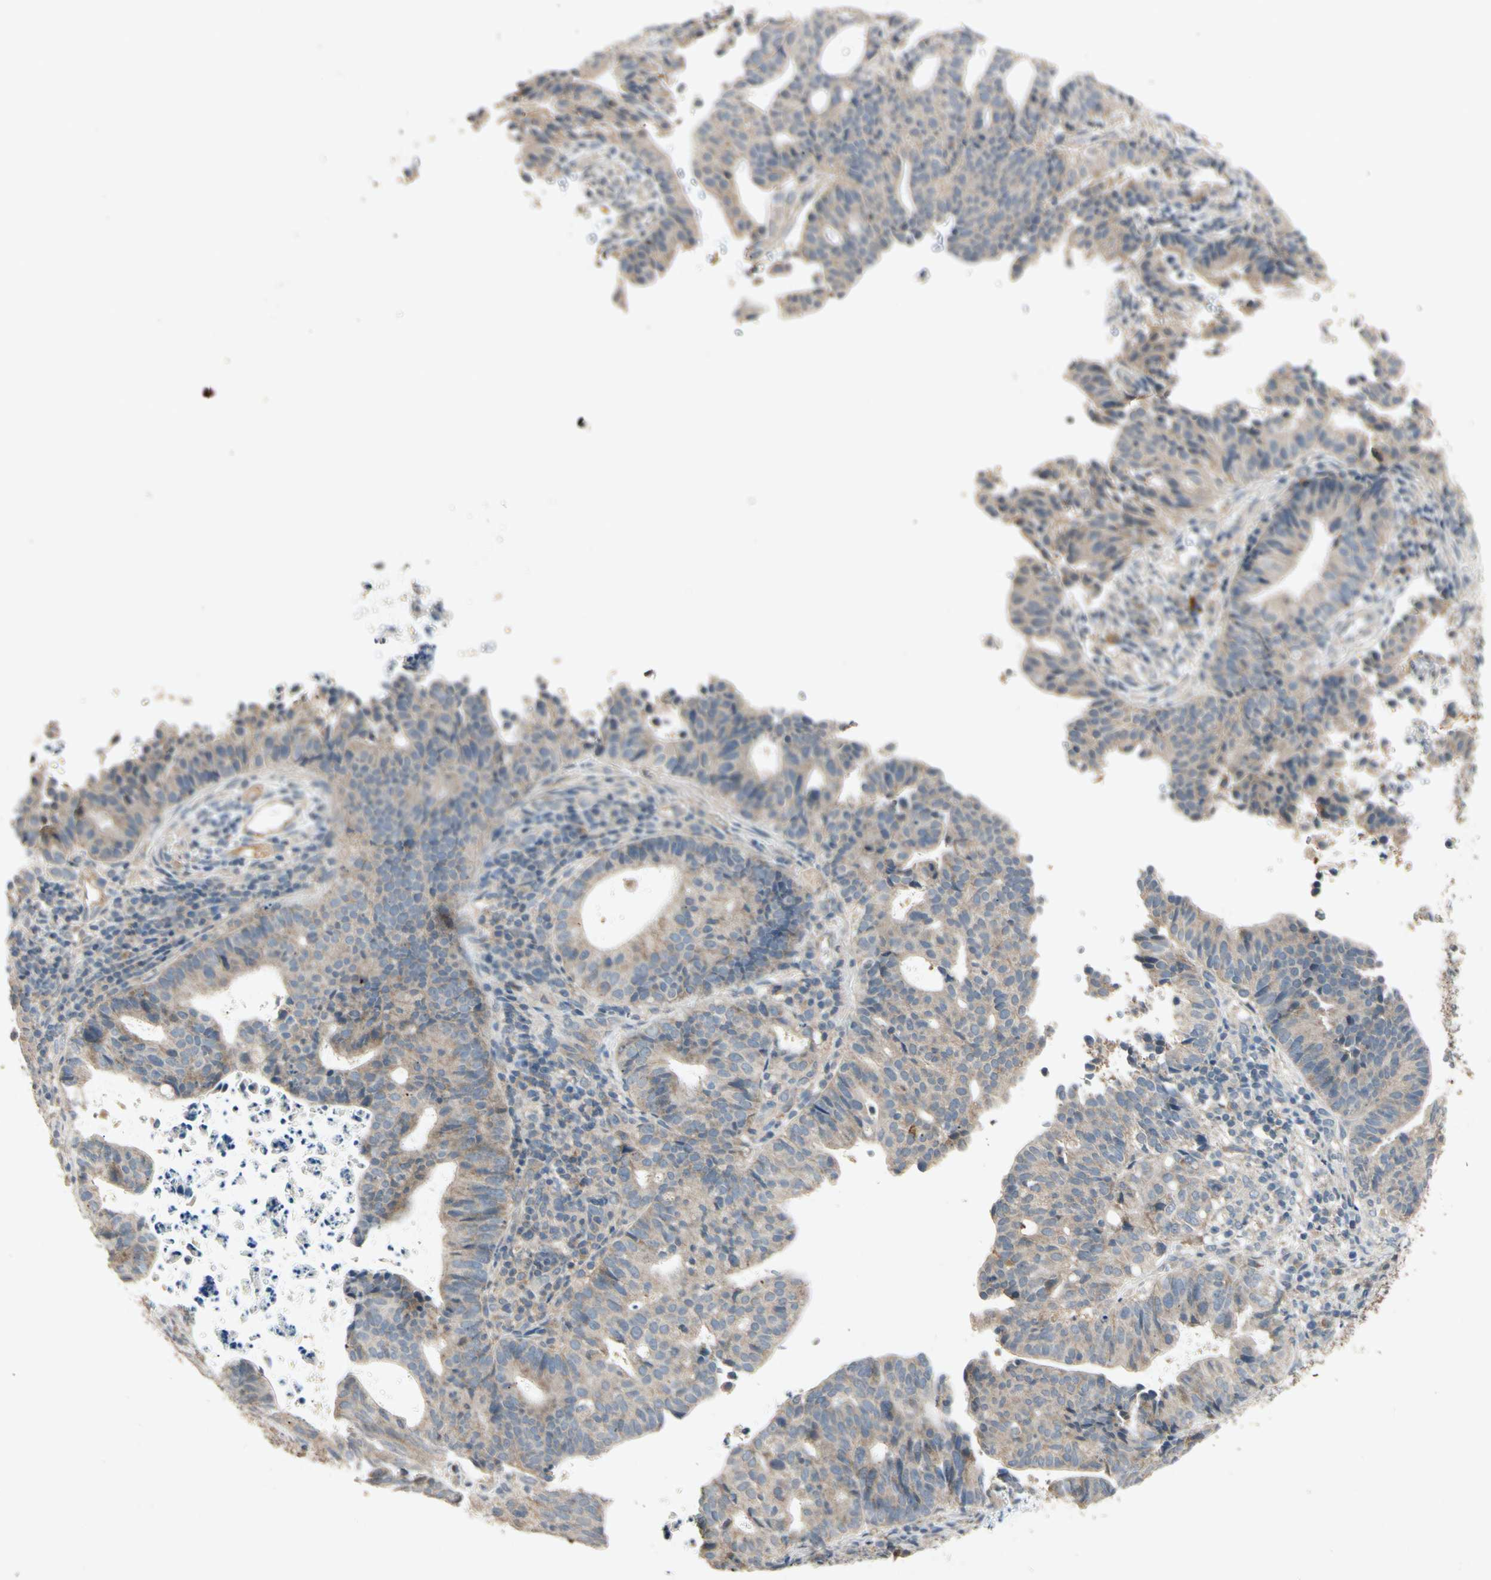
{"staining": {"intensity": "weak", "quantity": "25%-75%", "location": "cytoplasmic/membranous"}, "tissue": "endometrial cancer", "cell_type": "Tumor cells", "image_type": "cancer", "snomed": [{"axis": "morphology", "description": "Adenocarcinoma, NOS"}, {"axis": "topography", "description": "Uterus"}], "caption": "Protein staining exhibits weak cytoplasmic/membranous staining in approximately 25%-75% of tumor cells in adenocarcinoma (endometrial).", "gene": "GPLD1", "patient": {"sex": "female", "age": 83}}